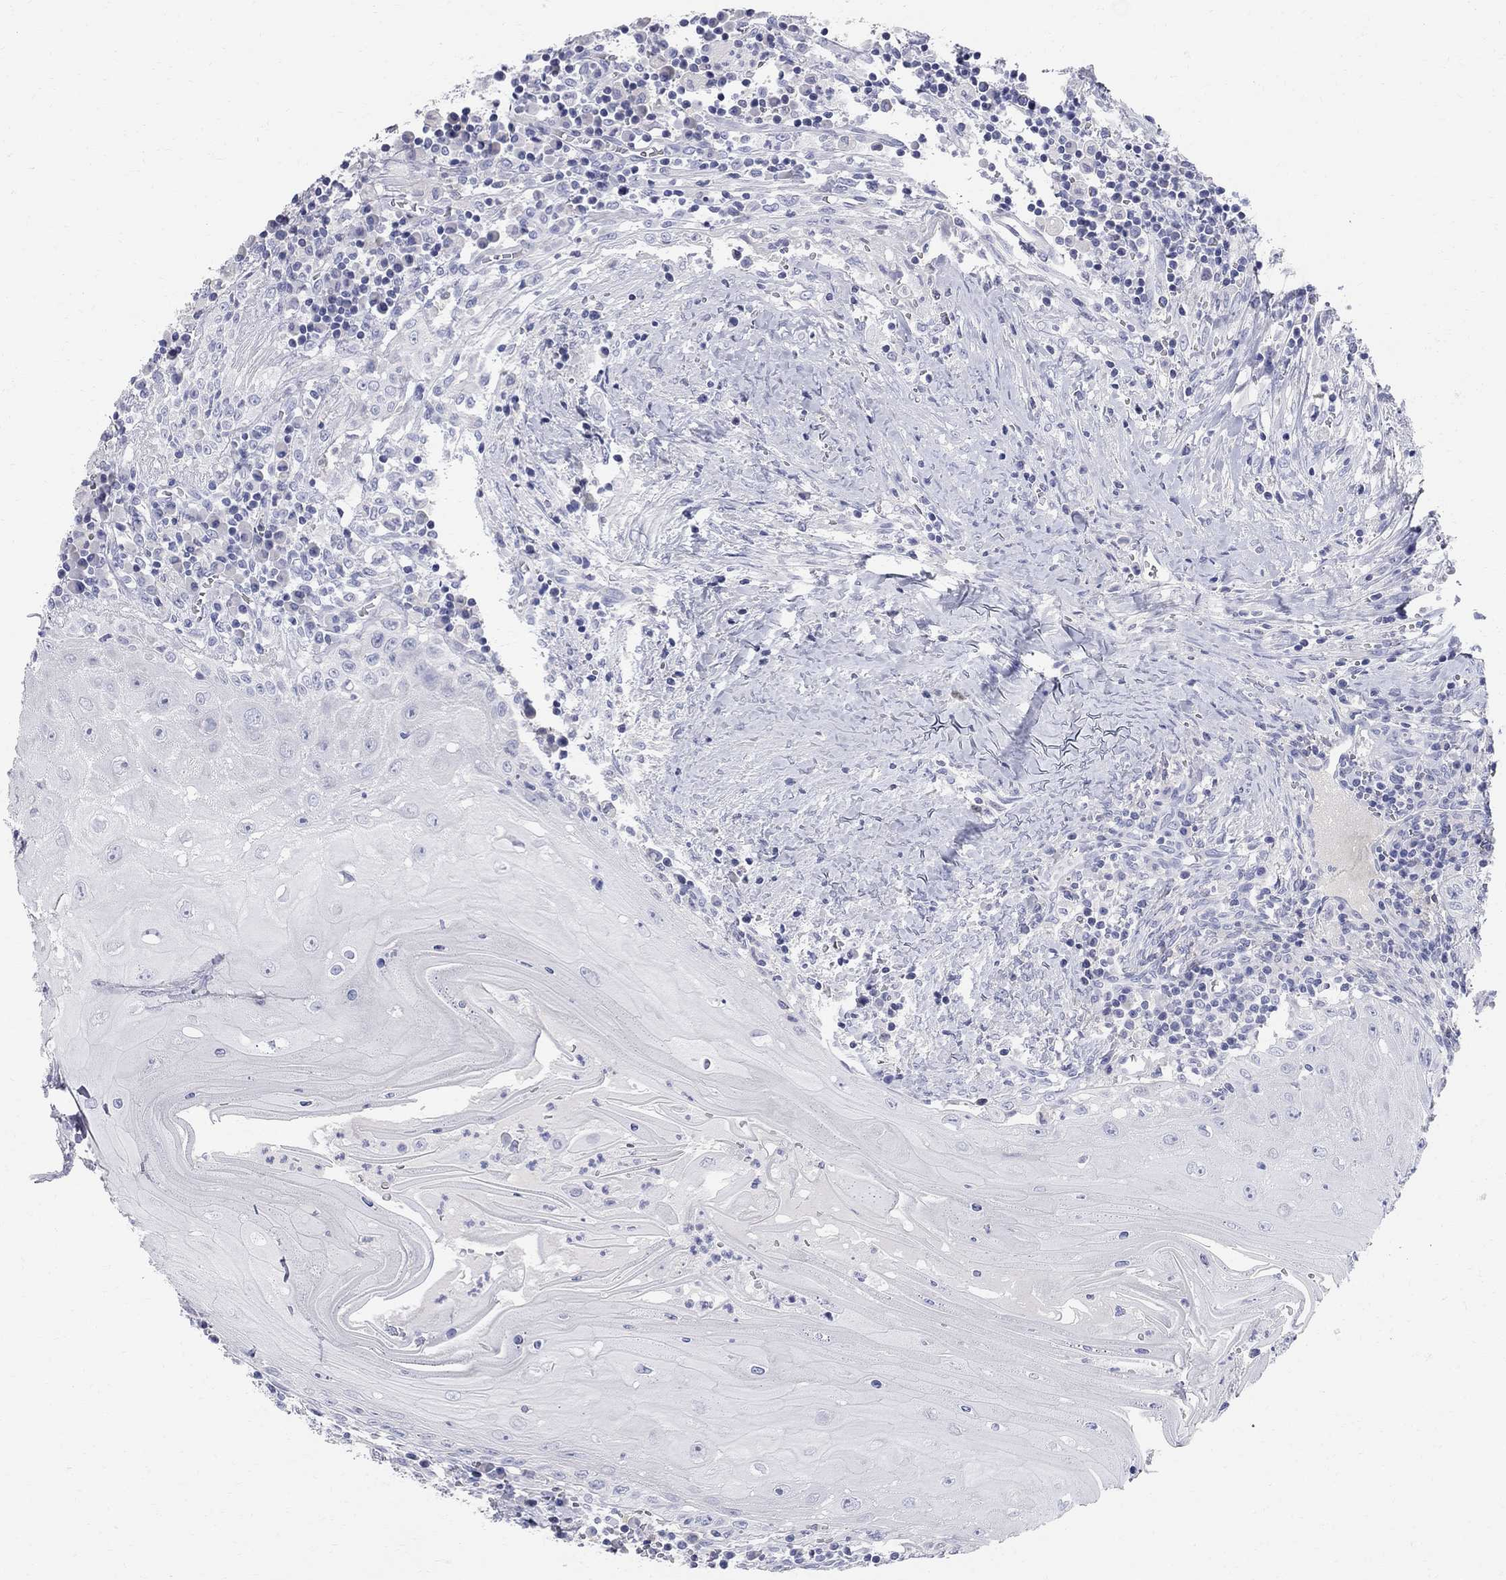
{"staining": {"intensity": "negative", "quantity": "none", "location": "none"}, "tissue": "head and neck cancer", "cell_type": "Tumor cells", "image_type": "cancer", "snomed": [{"axis": "morphology", "description": "Squamous cell carcinoma, NOS"}, {"axis": "topography", "description": "Oral tissue"}, {"axis": "topography", "description": "Head-Neck"}], "caption": "Immunohistochemistry (IHC) photomicrograph of head and neck cancer stained for a protein (brown), which displays no positivity in tumor cells.", "gene": "AOX1", "patient": {"sex": "male", "age": 58}}